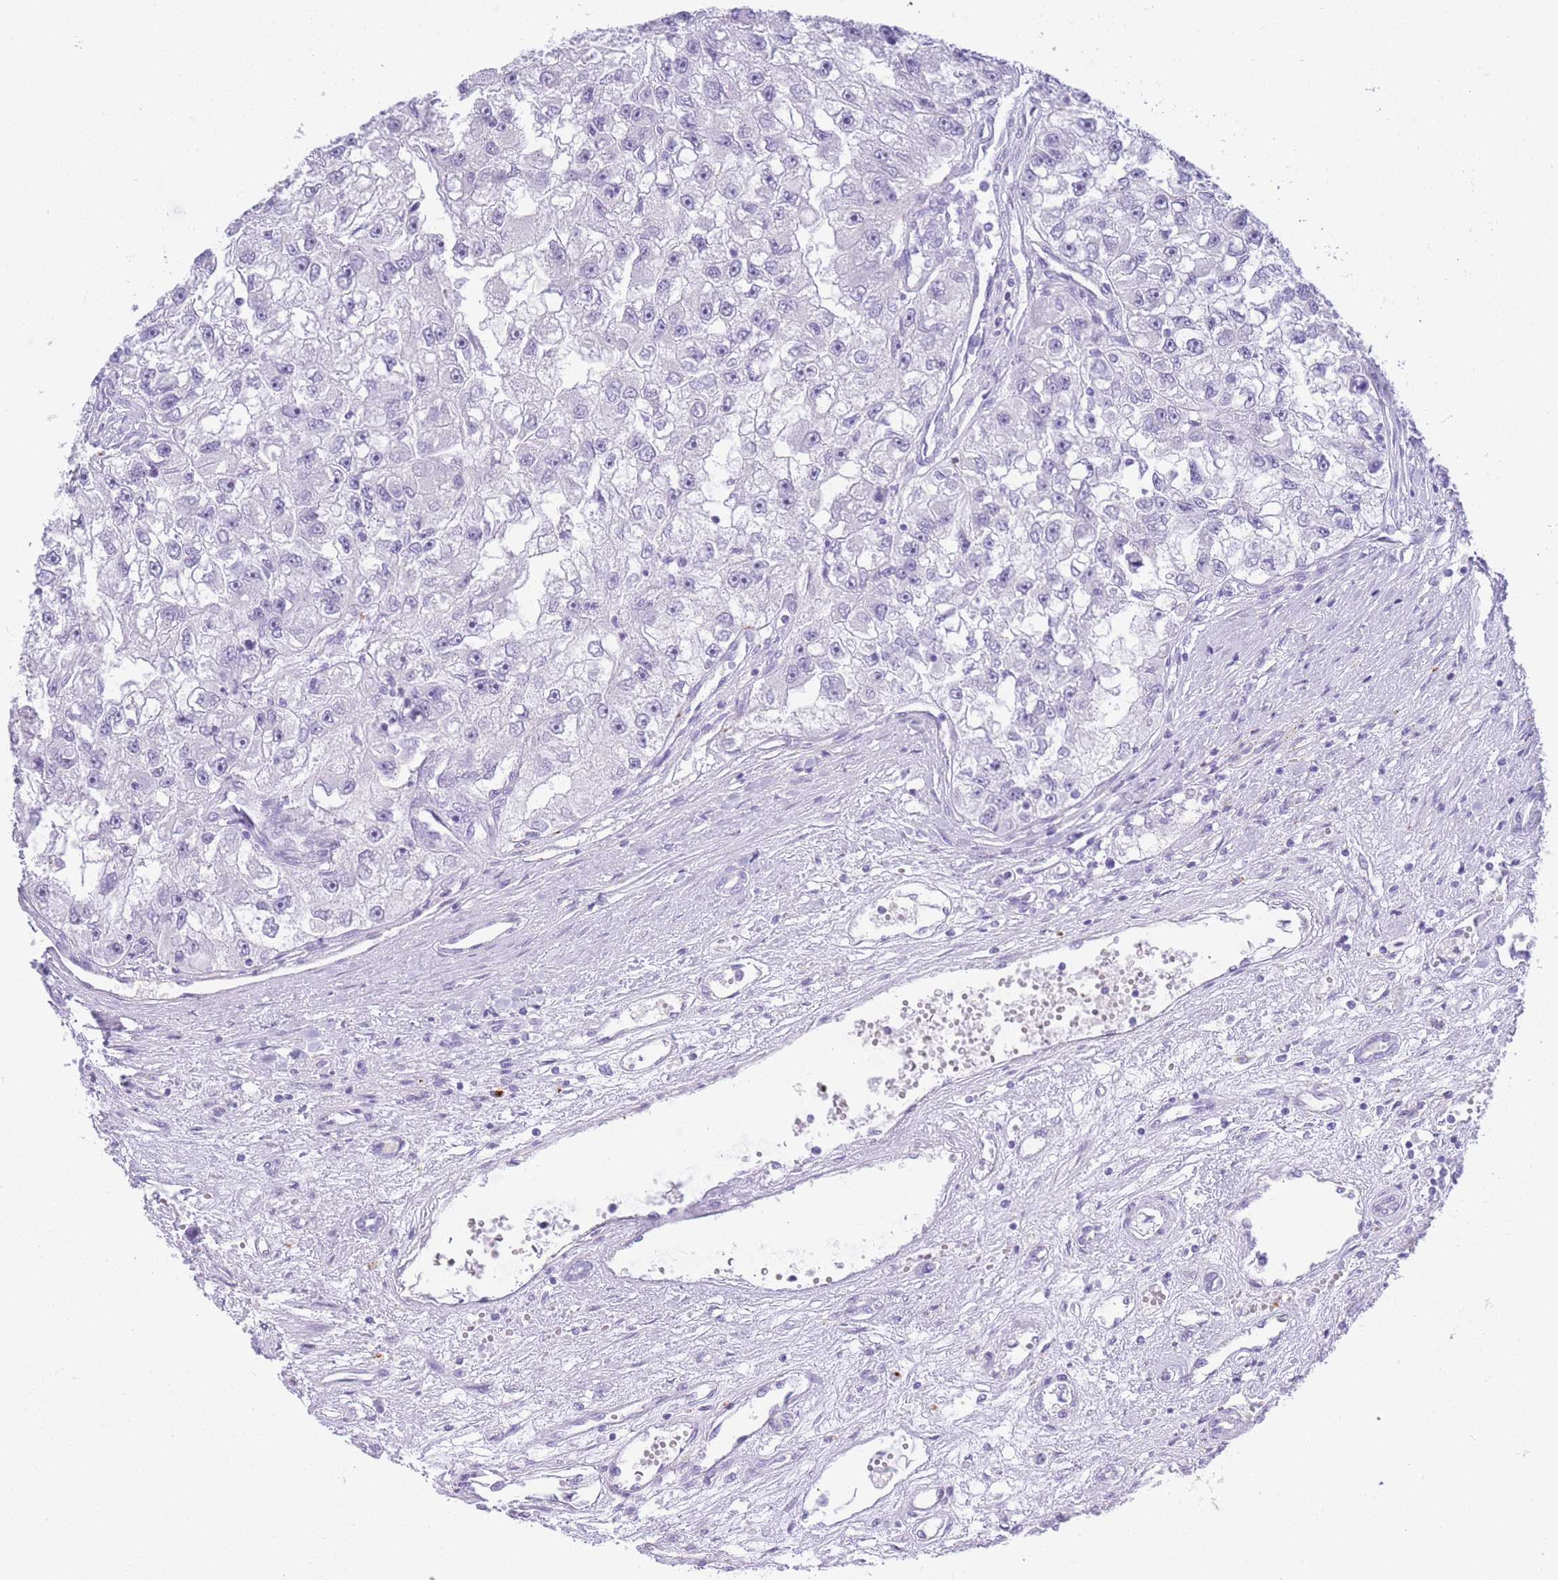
{"staining": {"intensity": "negative", "quantity": "none", "location": "none"}, "tissue": "renal cancer", "cell_type": "Tumor cells", "image_type": "cancer", "snomed": [{"axis": "morphology", "description": "Adenocarcinoma, NOS"}, {"axis": "topography", "description": "Kidney"}], "caption": "Human adenocarcinoma (renal) stained for a protein using immunohistochemistry shows no positivity in tumor cells.", "gene": "RHO", "patient": {"sex": "male", "age": 63}}